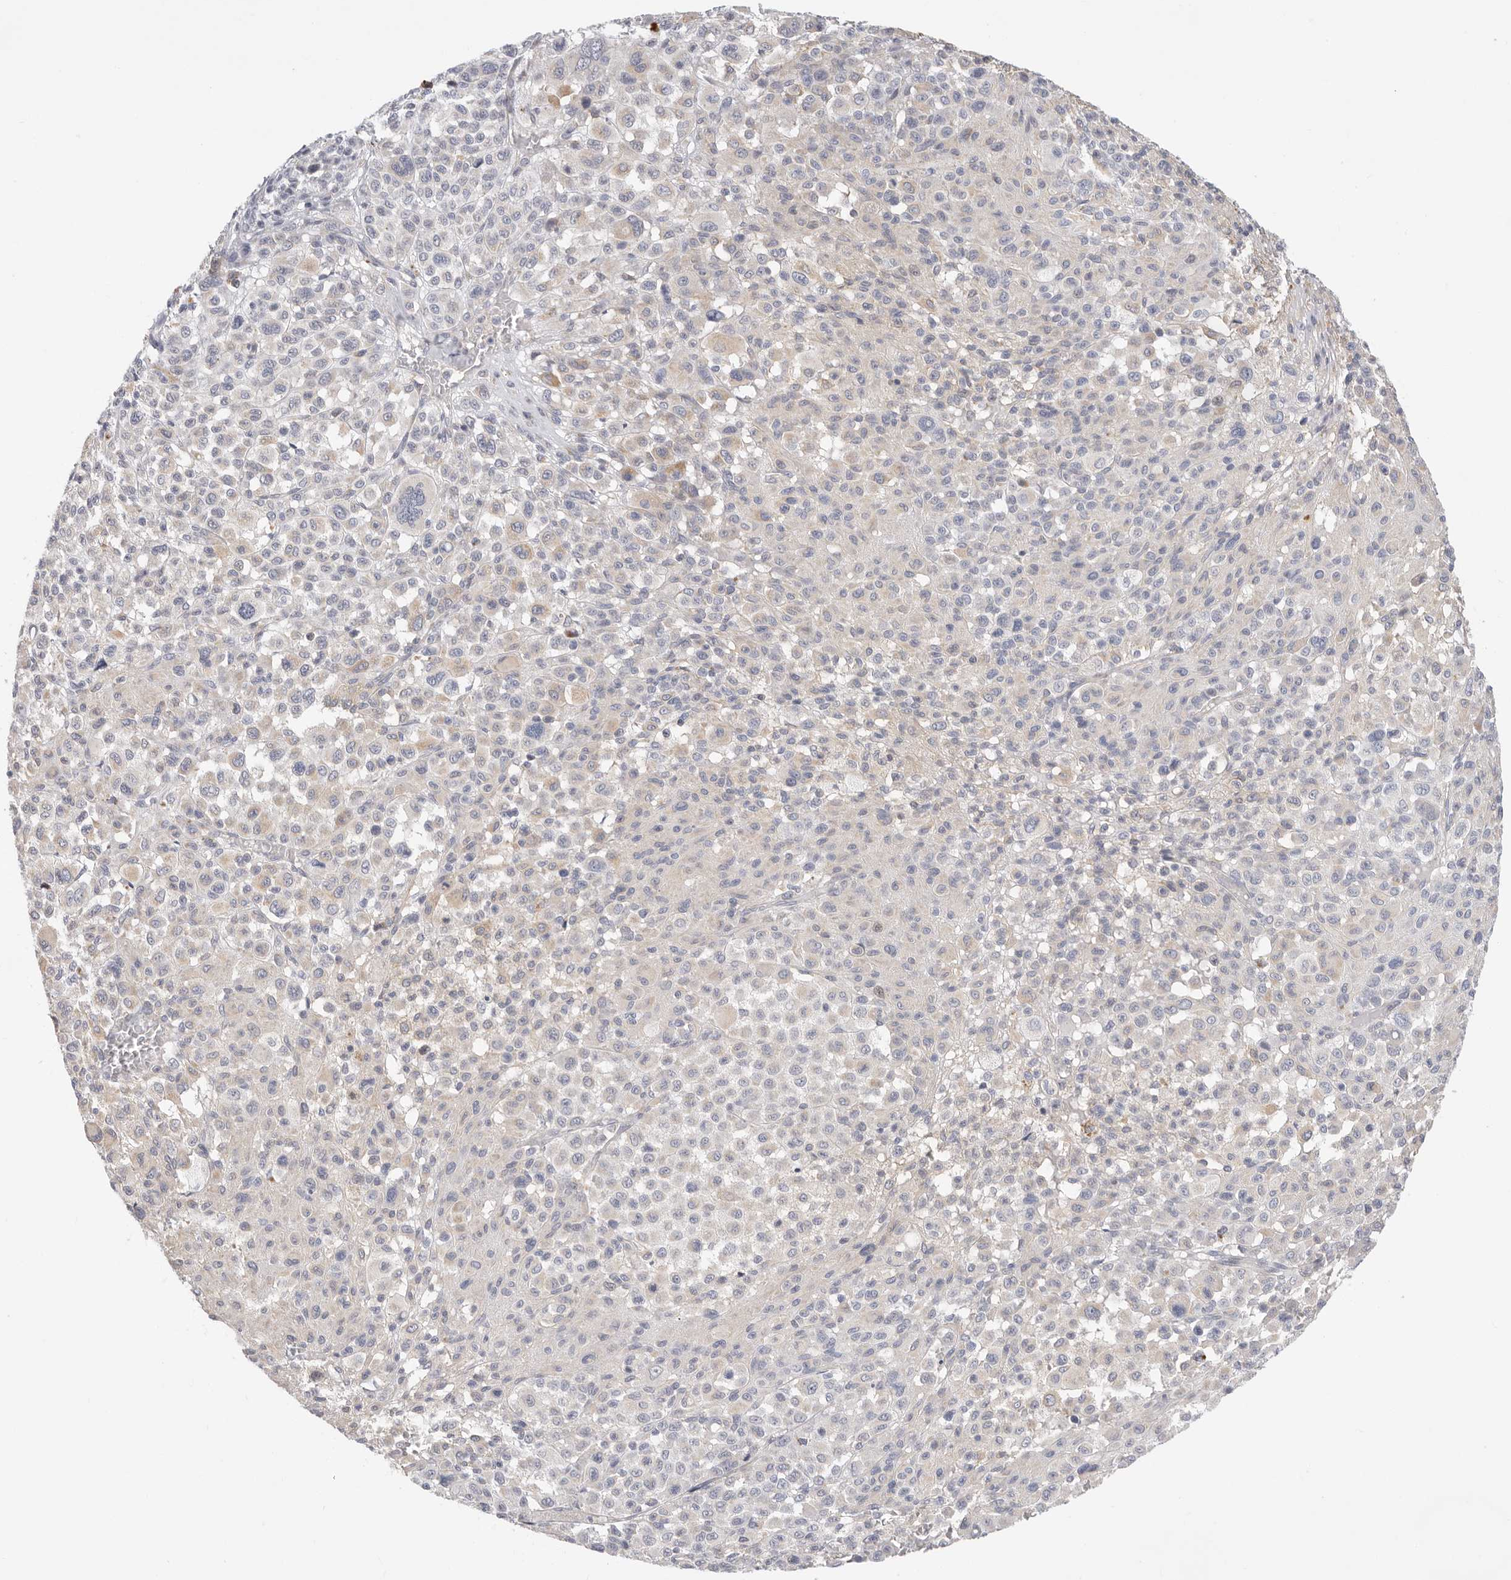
{"staining": {"intensity": "weak", "quantity": "<25%", "location": "cytoplasmic/membranous"}, "tissue": "melanoma", "cell_type": "Tumor cells", "image_type": "cancer", "snomed": [{"axis": "morphology", "description": "Malignant melanoma, Metastatic site"}, {"axis": "topography", "description": "Skin"}], "caption": "A high-resolution micrograph shows immunohistochemistry (IHC) staining of malignant melanoma (metastatic site), which demonstrates no significant positivity in tumor cells.", "gene": "USH1C", "patient": {"sex": "female", "age": 74}}